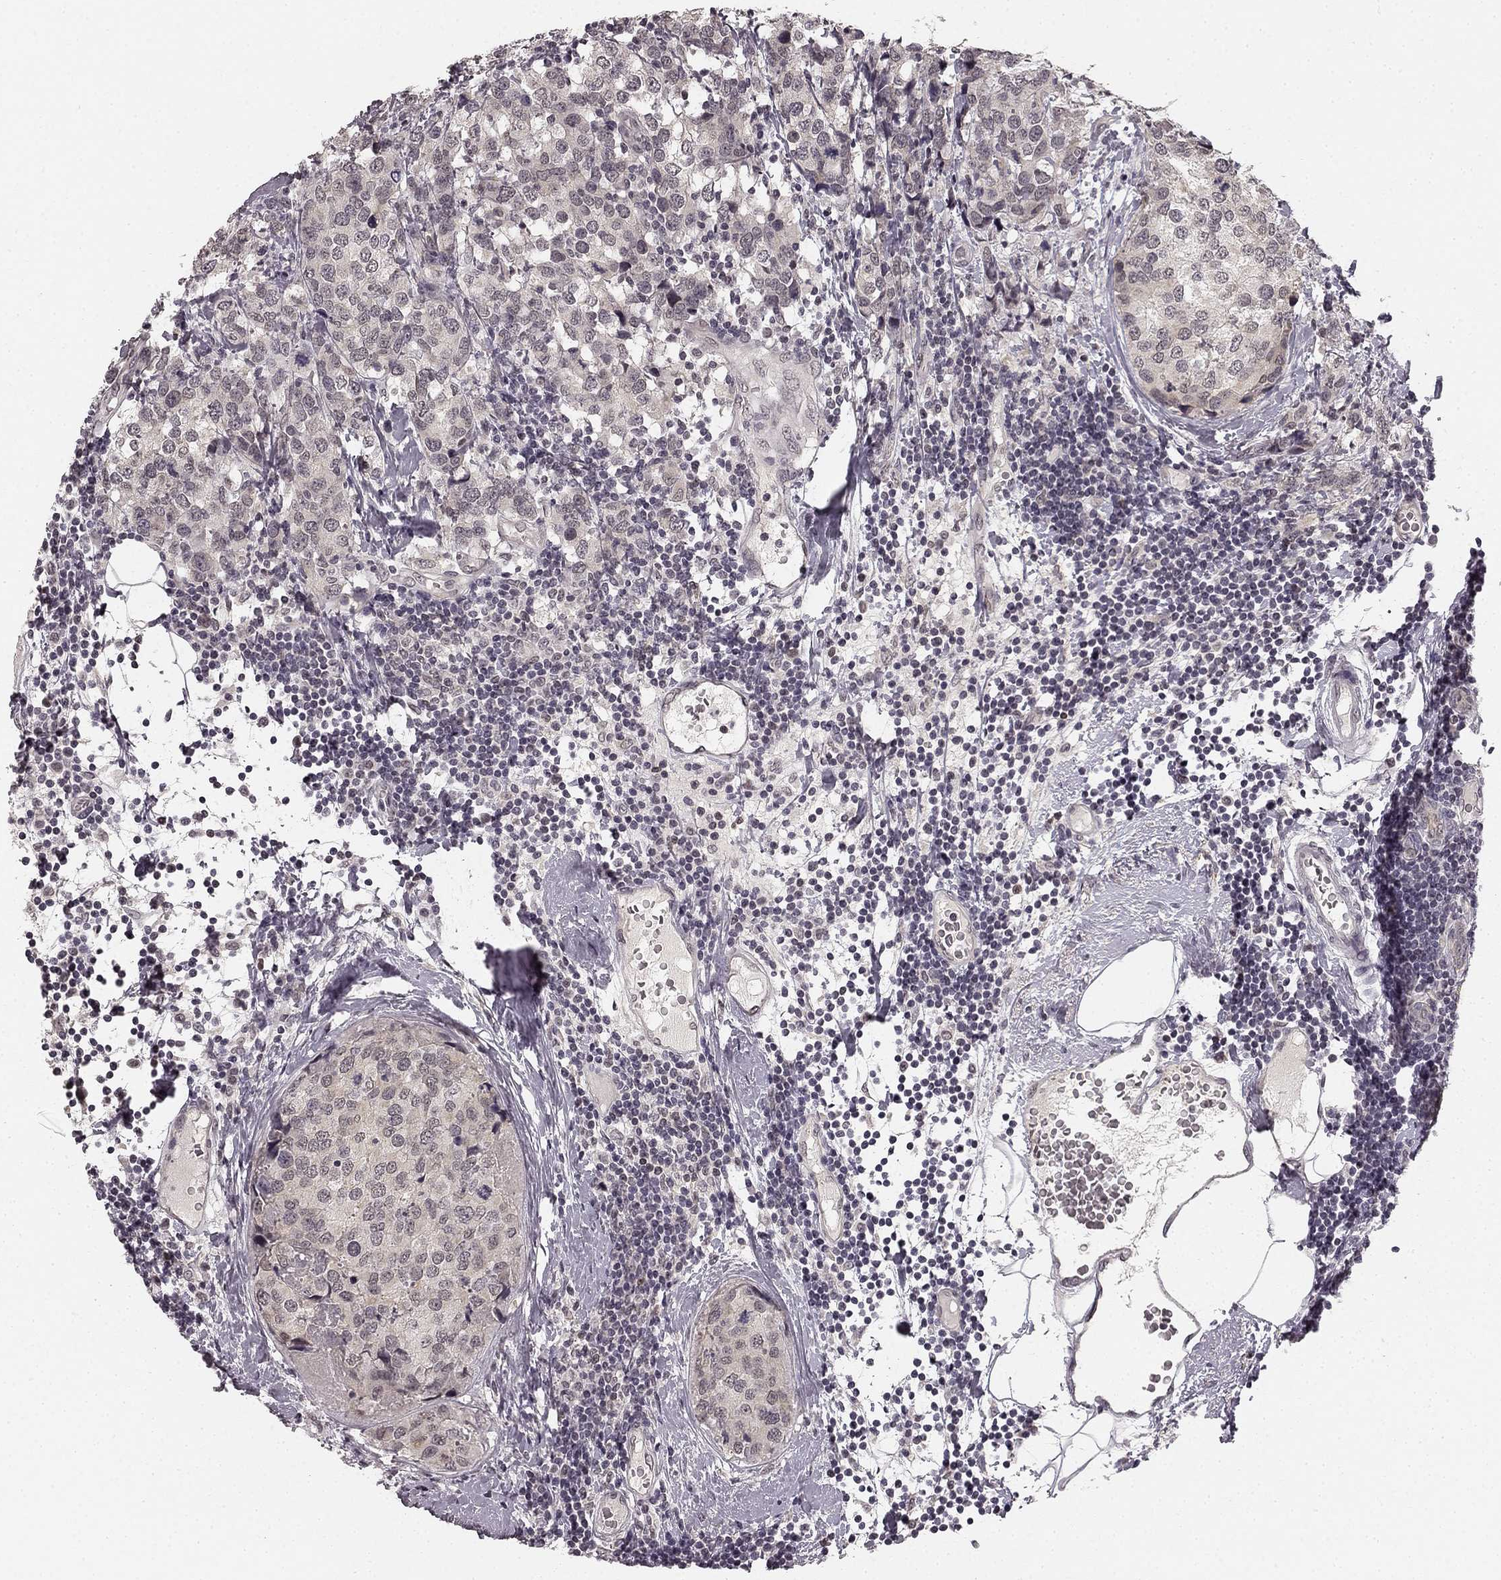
{"staining": {"intensity": "negative", "quantity": "none", "location": "none"}, "tissue": "breast cancer", "cell_type": "Tumor cells", "image_type": "cancer", "snomed": [{"axis": "morphology", "description": "Lobular carcinoma"}, {"axis": "topography", "description": "Breast"}], "caption": "This is an immunohistochemistry micrograph of human lobular carcinoma (breast). There is no positivity in tumor cells.", "gene": "HCN4", "patient": {"sex": "female", "age": 59}}